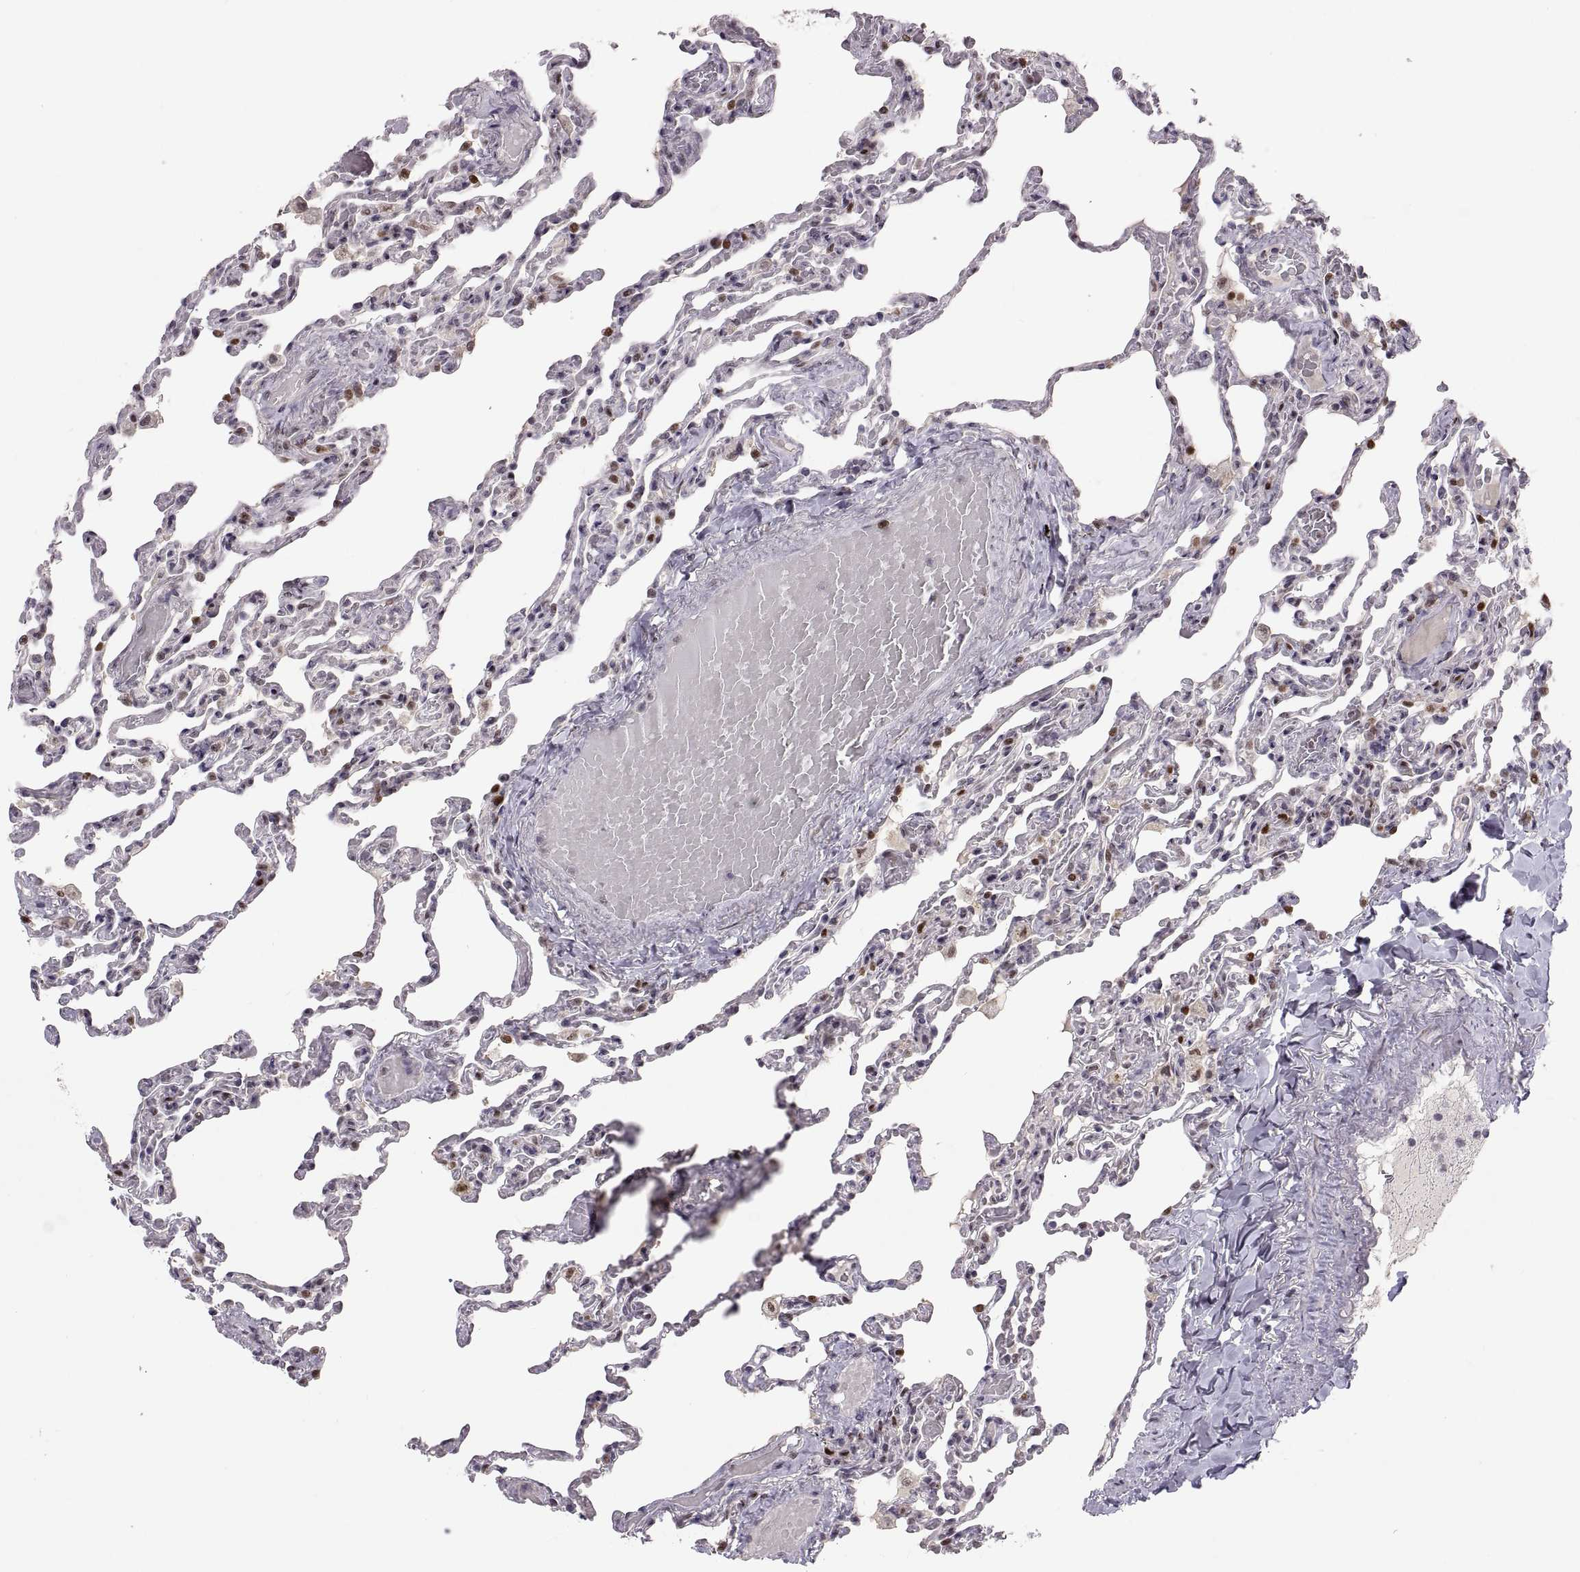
{"staining": {"intensity": "strong", "quantity": "25%-75%", "location": "nuclear"}, "tissue": "lung", "cell_type": "Alveolar cells", "image_type": "normal", "snomed": [{"axis": "morphology", "description": "Normal tissue, NOS"}, {"axis": "topography", "description": "Lung"}], "caption": "Lung stained with immunohistochemistry displays strong nuclear positivity in approximately 25%-75% of alveolar cells. Nuclei are stained in blue.", "gene": "SNAI1", "patient": {"sex": "female", "age": 43}}